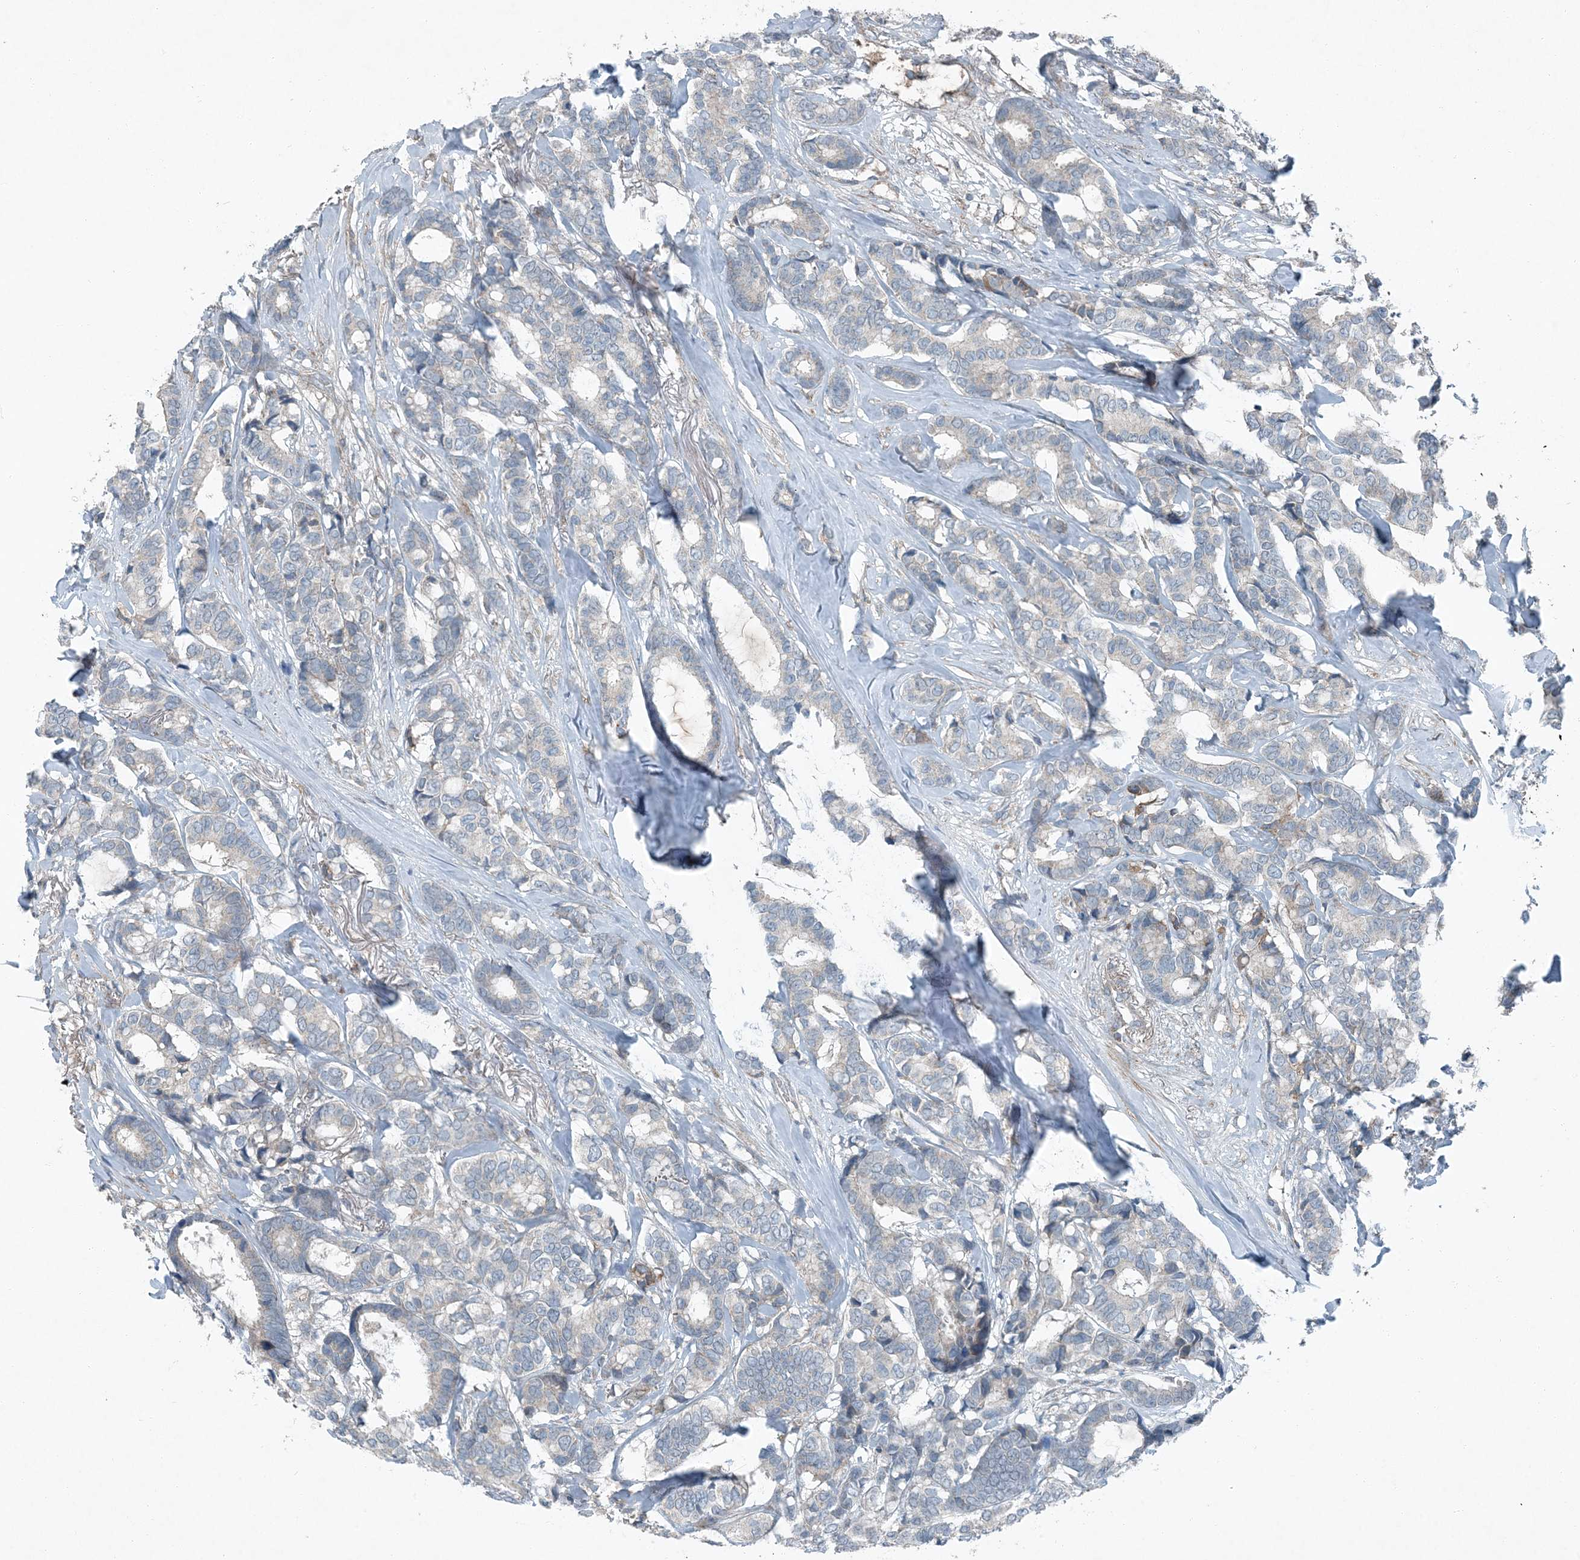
{"staining": {"intensity": "negative", "quantity": "none", "location": "none"}, "tissue": "breast cancer", "cell_type": "Tumor cells", "image_type": "cancer", "snomed": [{"axis": "morphology", "description": "Duct carcinoma"}, {"axis": "topography", "description": "Breast"}], "caption": "Tumor cells are negative for protein expression in human breast cancer (infiltrating ductal carcinoma). Nuclei are stained in blue.", "gene": "APOM", "patient": {"sex": "female", "age": 87}}